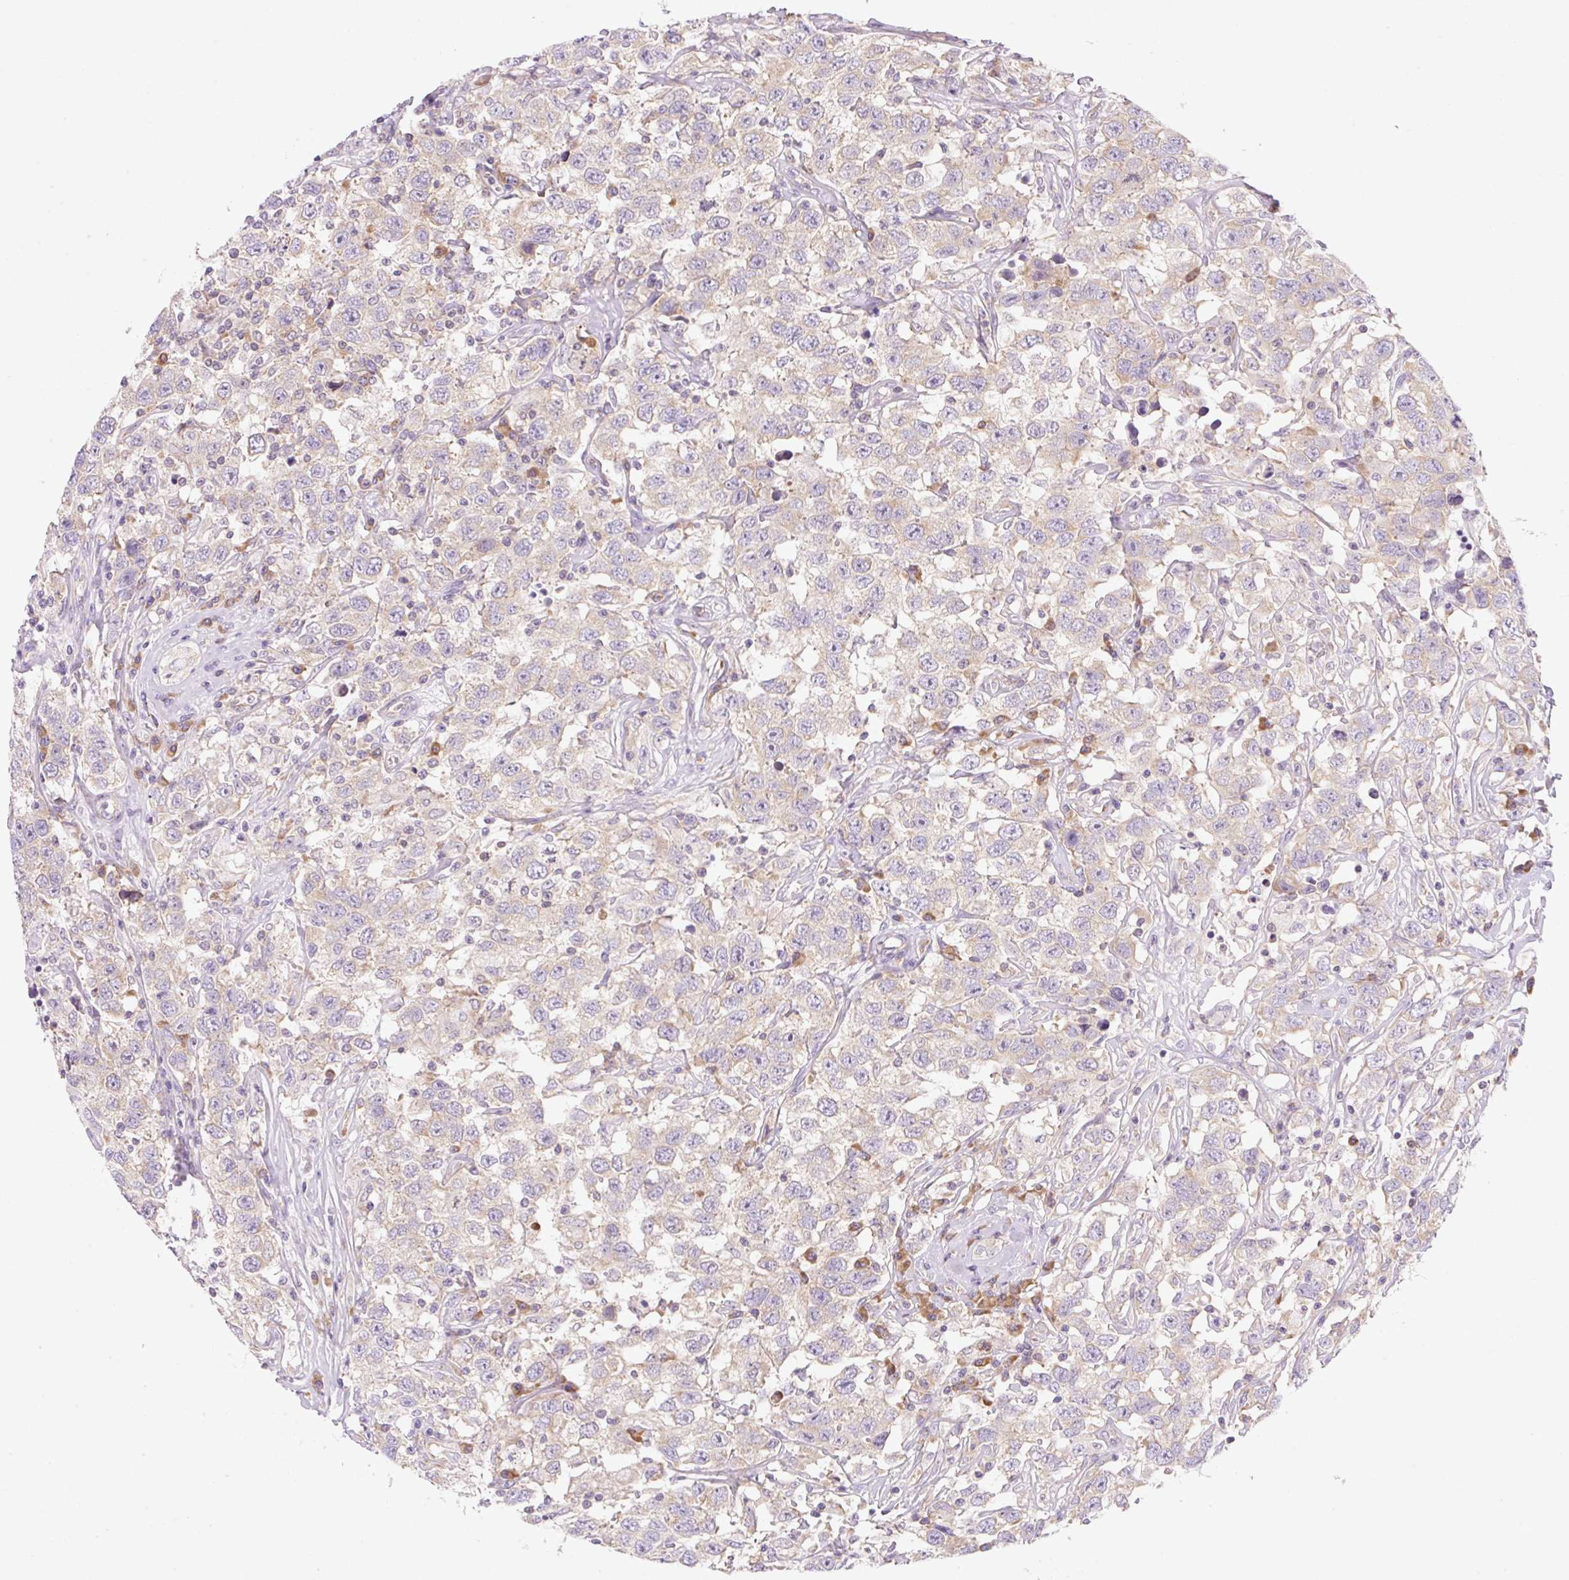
{"staining": {"intensity": "weak", "quantity": "<25%", "location": "cytoplasmic/membranous"}, "tissue": "testis cancer", "cell_type": "Tumor cells", "image_type": "cancer", "snomed": [{"axis": "morphology", "description": "Seminoma, NOS"}, {"axis": "topography", "description": "Testis"}], "caption": "Tumor cells show no significant protein positivity in testis seminoma.", "gene": "RPL18A", "patient": {"sex": "male", "age": 41}}